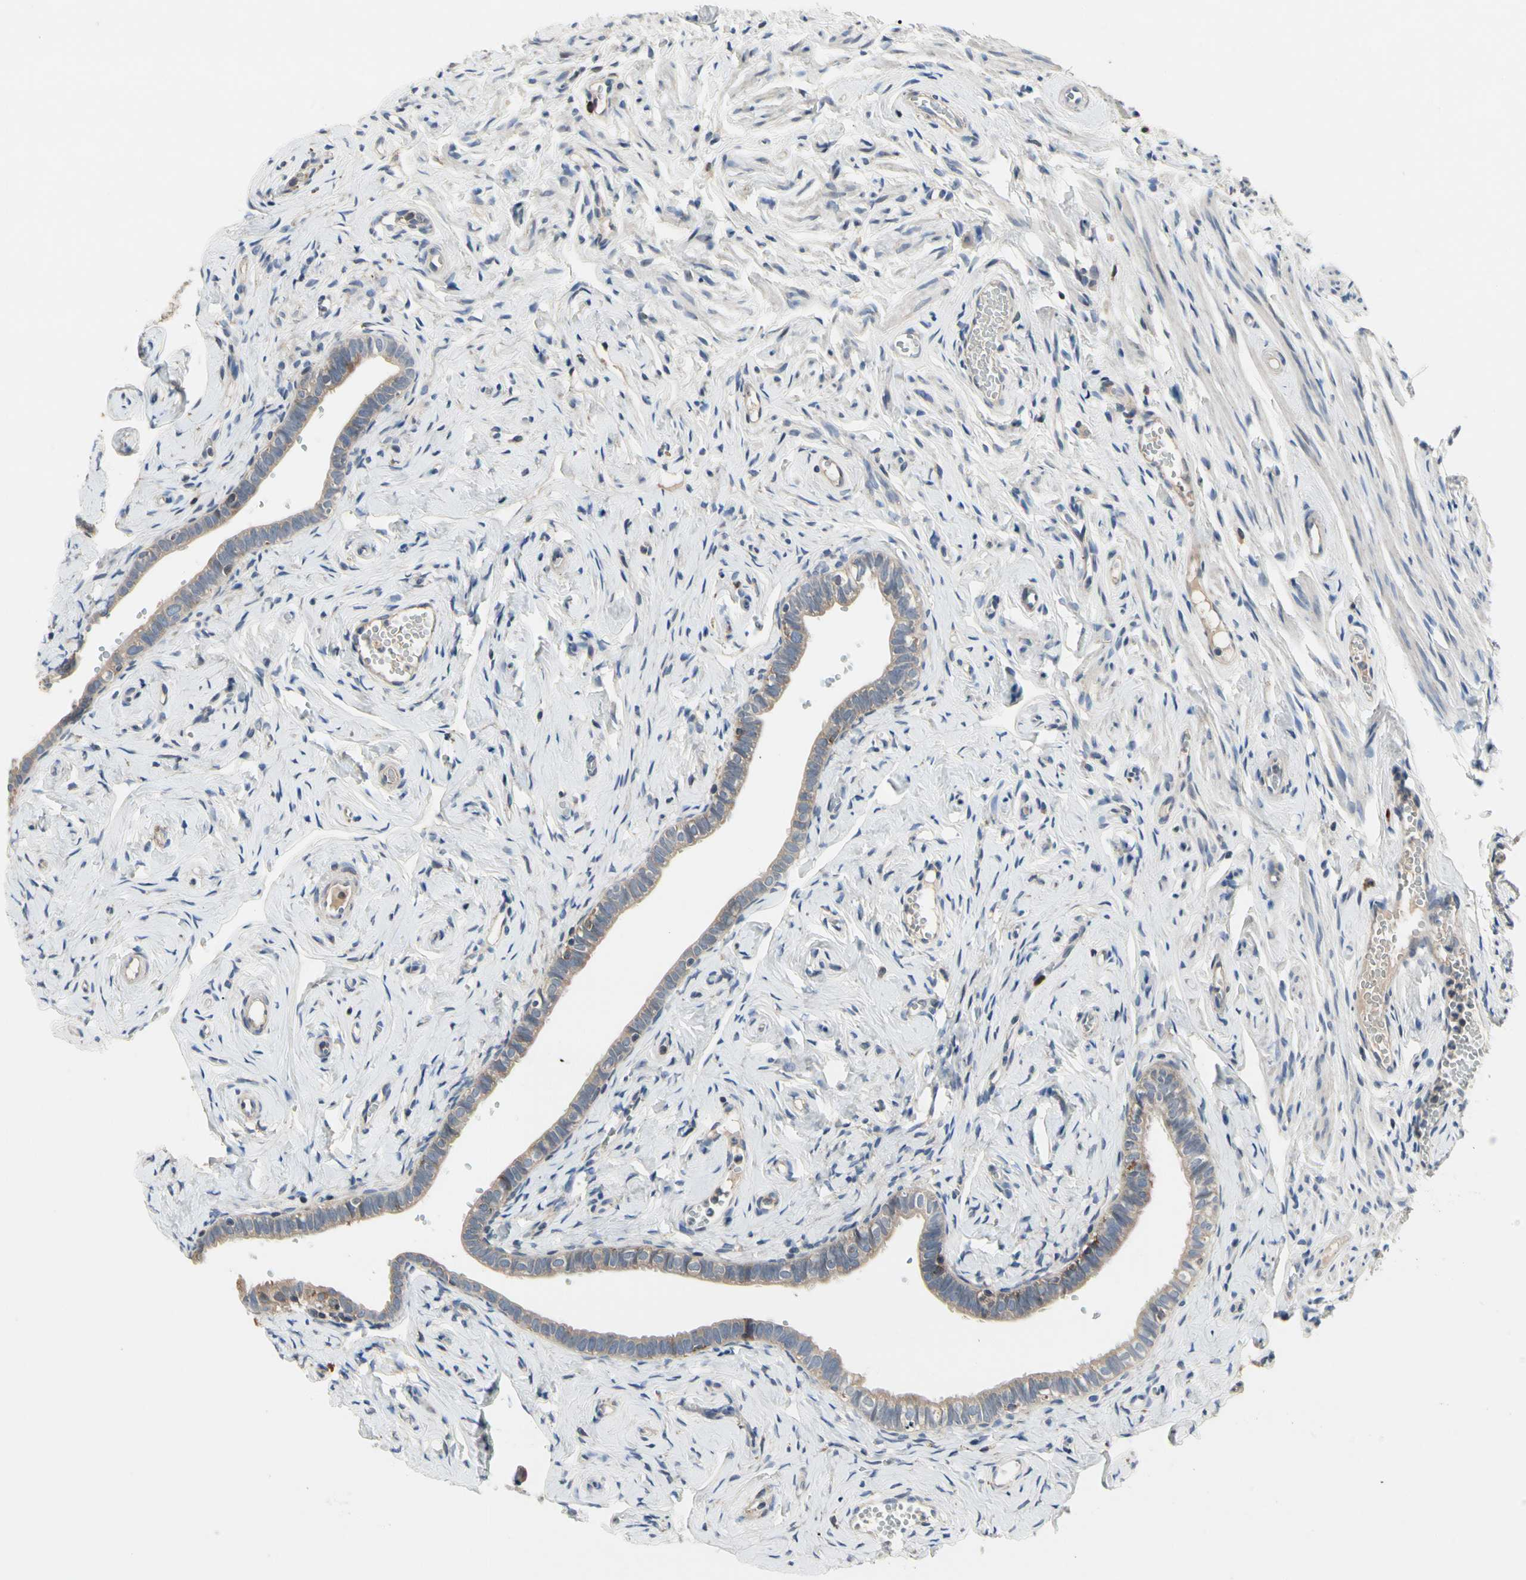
{"staining": {"intensity": "weak", "quantity": ">75%", "location": "cytoplasmic/membranous"}, "tissue": "fallopian tube", "cell_type": "Glandular cells", "image_type": "normal", "snomed": [{"axis": "morphology", "description": "Normal tissue, NOS"}, {"axis": "topography", "description": "Fallopian tube"}], "caption": "A photomicrograph of human fallopian tube stained for a protein reveals weak cytoplasmic/membranous brown staining in glandular cells. (Brightfield microscopy of DAB IHC at high magnification).", "gene": "MMEL1", "patient": {"sex": "female", "age": 71}}